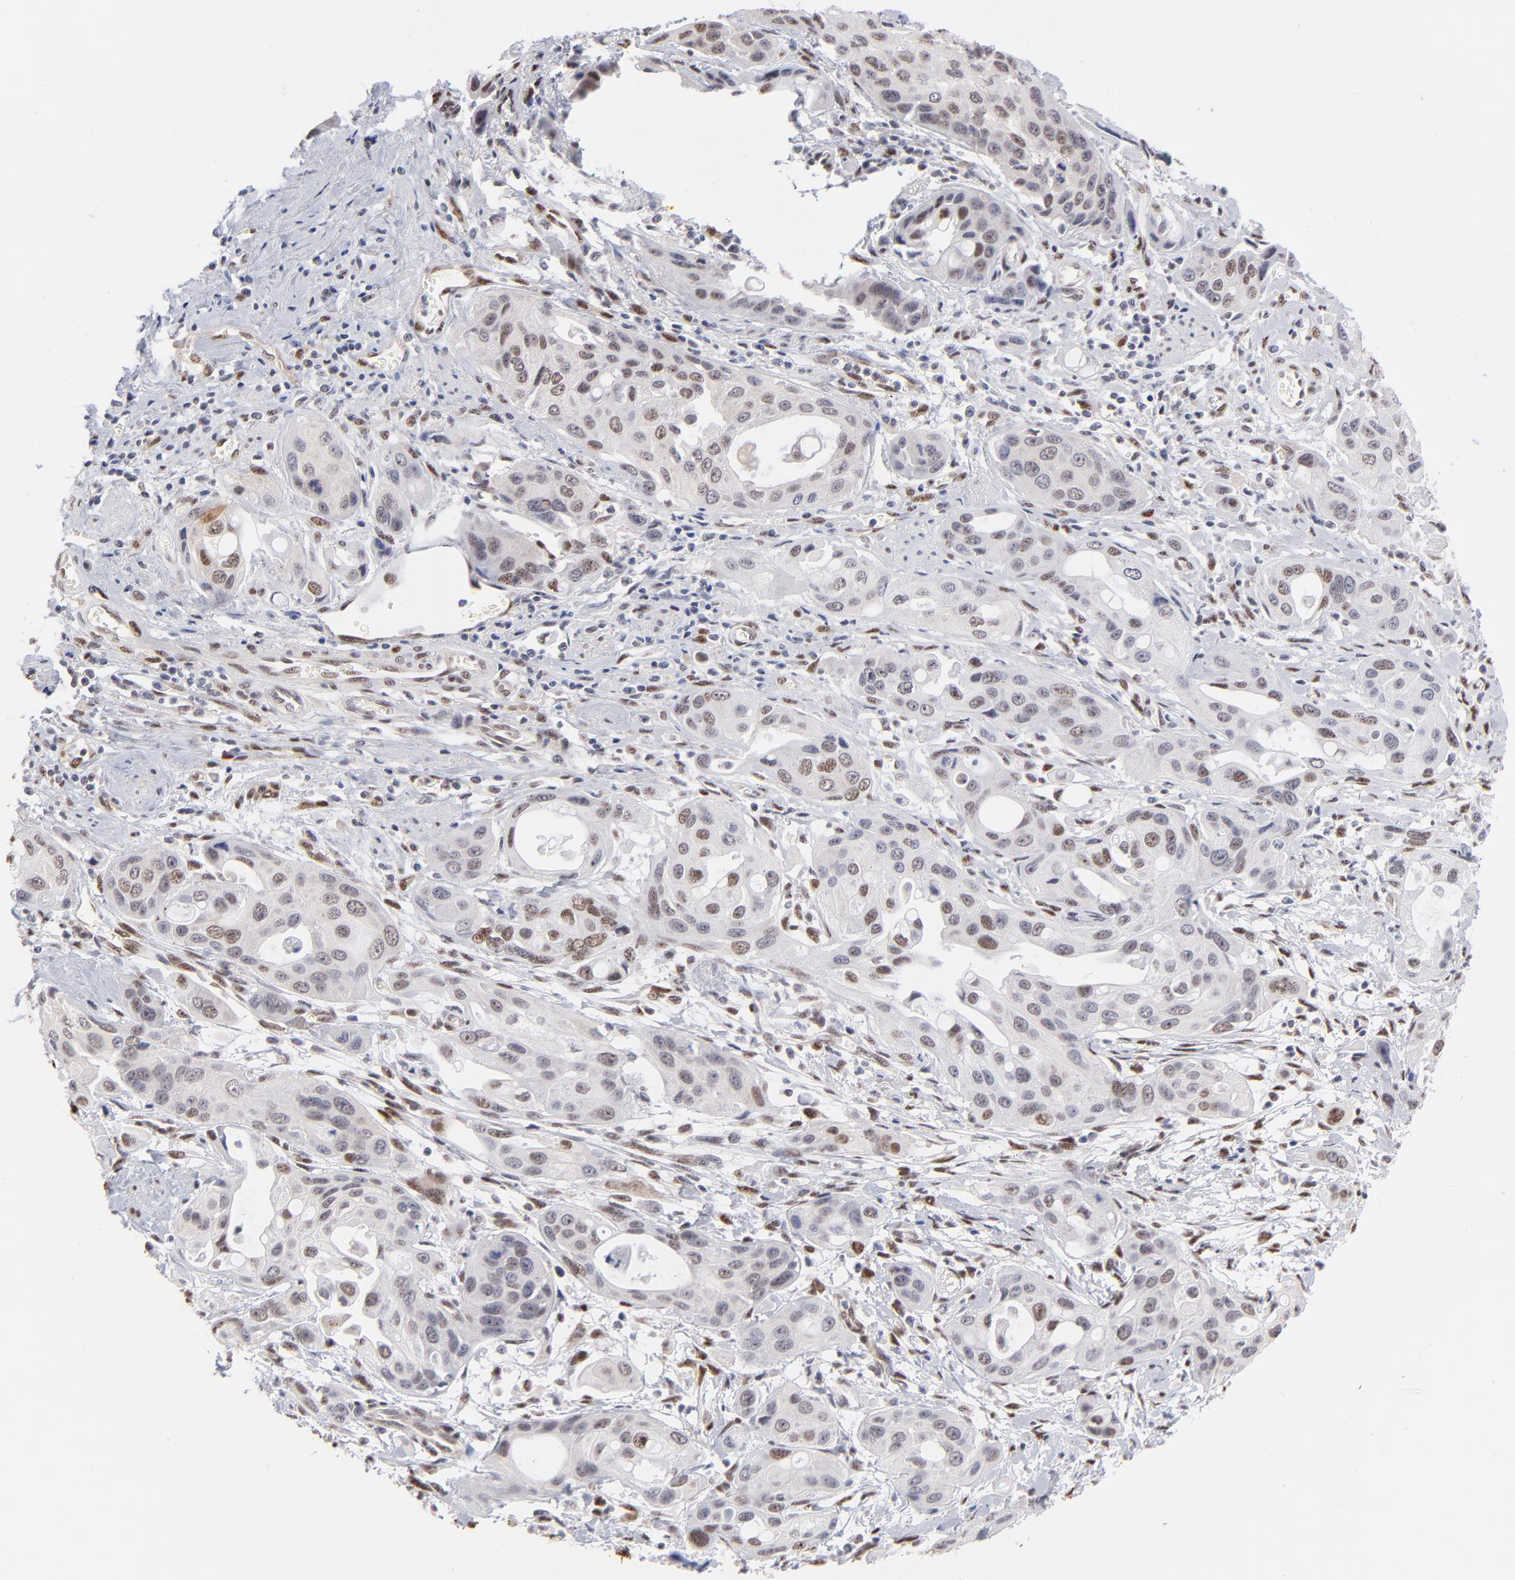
{"staining": {"intensity": "moderate", "quantity": "25%-75%", "location": "nuclear"}, "tissue": "pancreatic cancer", "cell_type": "Tumor cells", "image_type": "cancer", "snomed": [{"axis": "morphology", "description": "Adenocarcinoma, NOS"}, {"axis": "topography", "description": "Pancreas"}], "caption": "The micrograph demonstrates immunohistochemical staining of pancreatic adenocarcinoma. There is moderate nuclear positivity is seen in about 25%-75% of tumor cells.", "gene": "STAT3", "patient": {"sex": "female", "age": 60}}